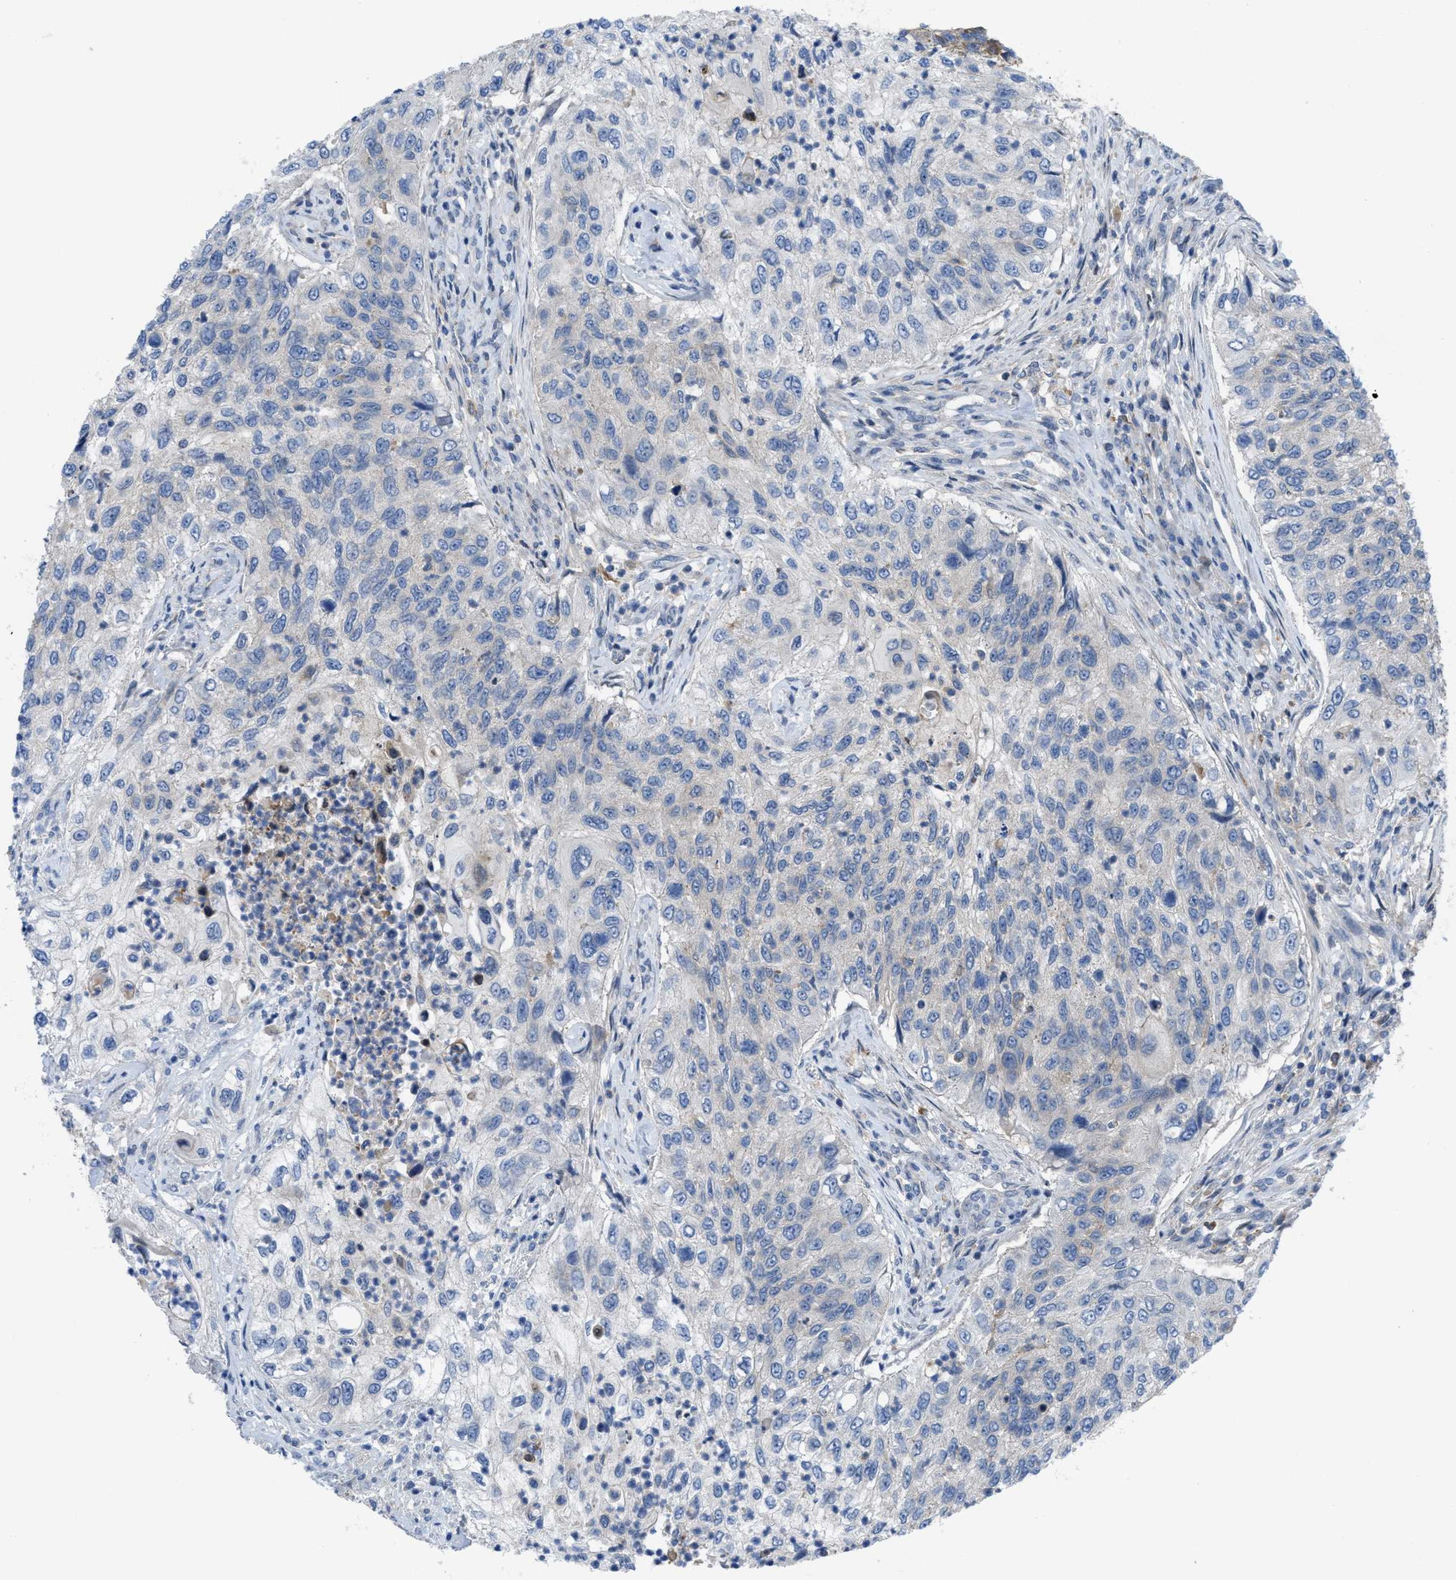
{"staining": {"intensity": "negative", "quantity": "none", "location": "none"}, "tissue": "urothelial cancer", "cell_type": "Tumor cells", "image_type": "cancer", "snomed": [{"axis": "morphology", "description": "Urothelial carcinoma, High grade"}, {"axis": "topography", "description": "Urinary bladder"}], "caption": "IHC micrograph of neoplastic tissue: urothelial cancer stained with DAB (3,3'-diaminobenzidine) demonstrates no significant protein staining in tumor cells.", "gene": "MYO18A", "patient": {"sex": "female", "age": 60}}